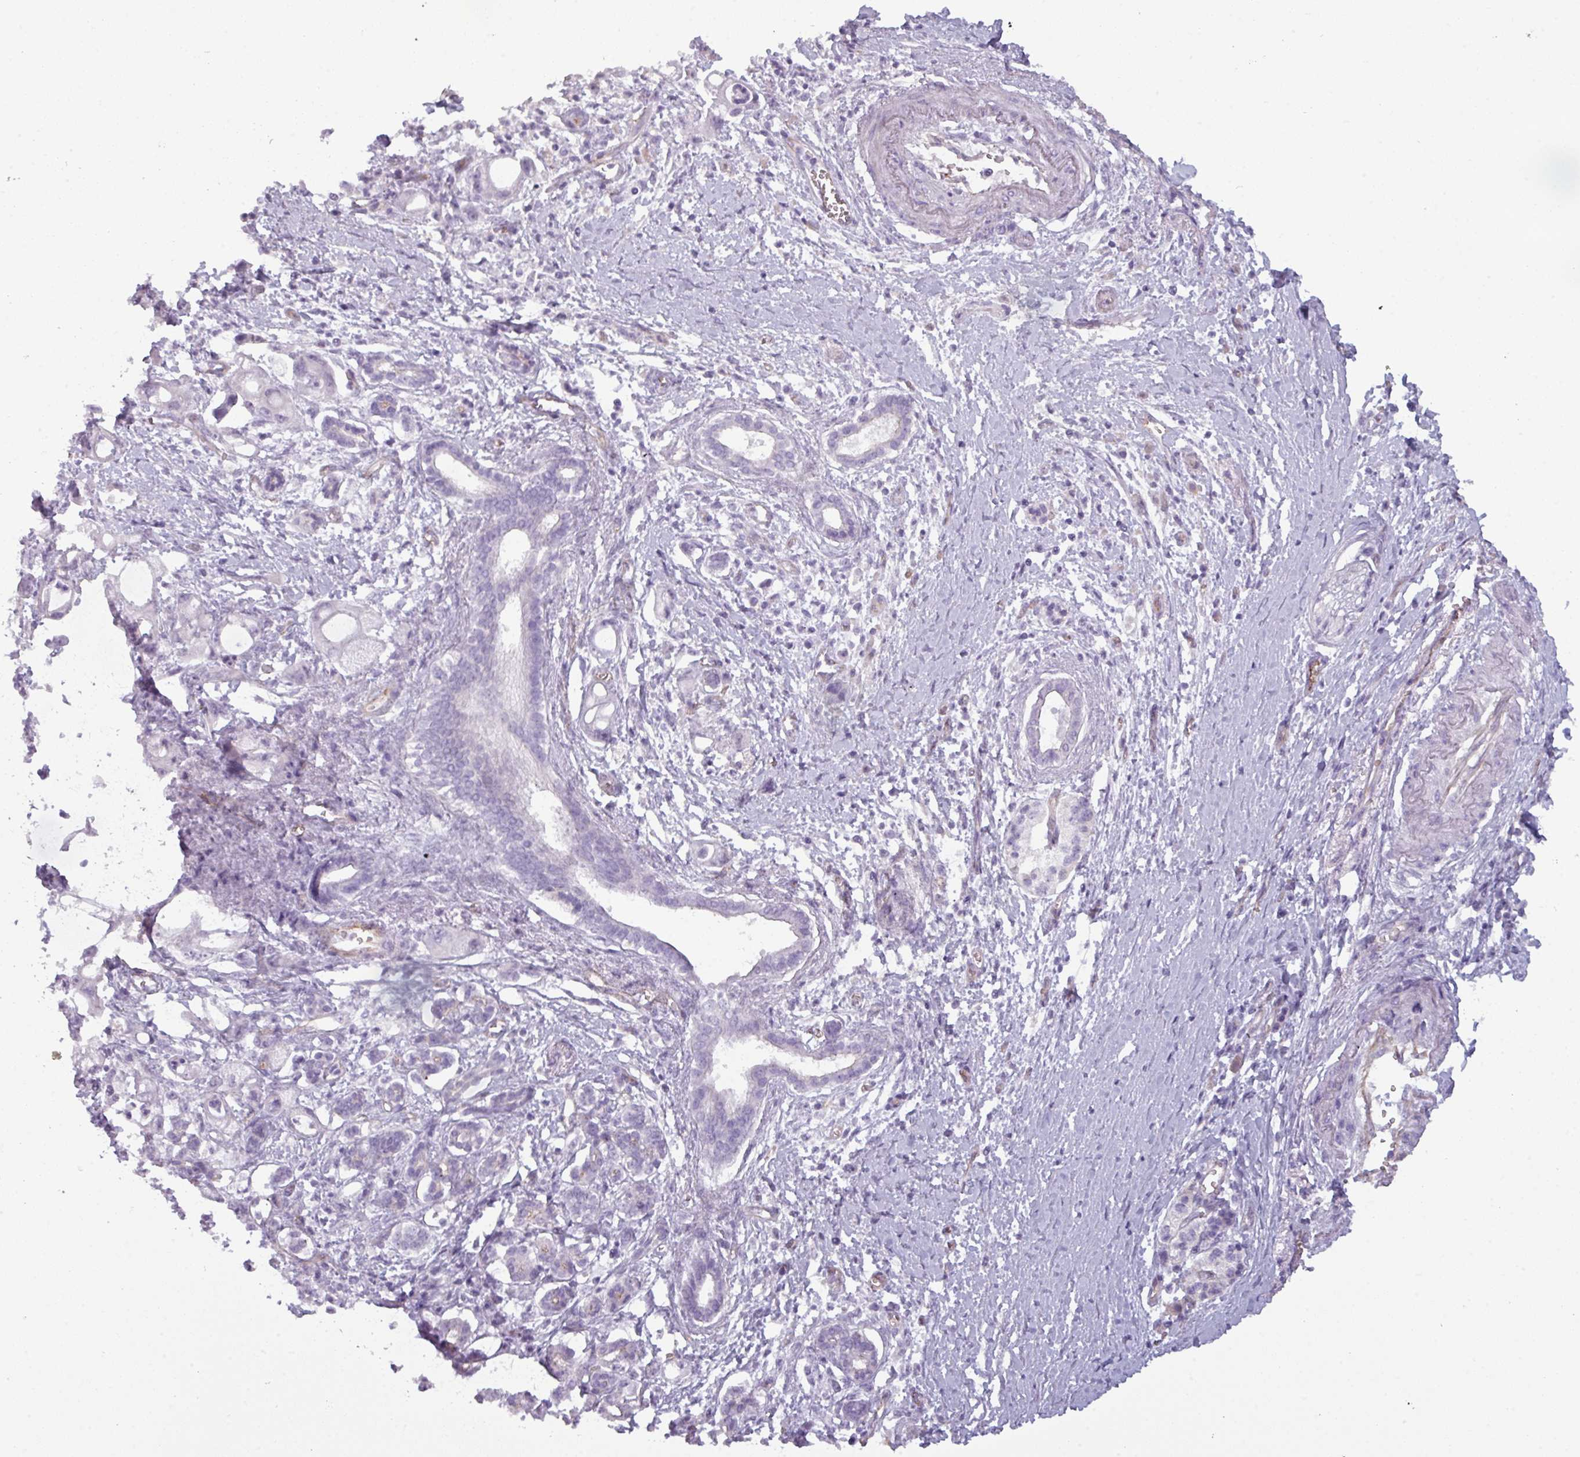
{"staining": {"intensity": "negative", "quantity": "none", "location": "none"}, "tissue": "pancreatic cancer", "cell_type": "Tumor cells", "image_type": "cancer", "snomed": [{"axis": "morphology", "description": "Adenocarcinoma, NOS"}, {"axis": "topography", "description": "Pancreas"}], "caption": "Tumor cells show no significant staining in pancreatic adenocarcinoma.", "gene": "AREL1", "patient": {"sex": "male", "age": 68}}